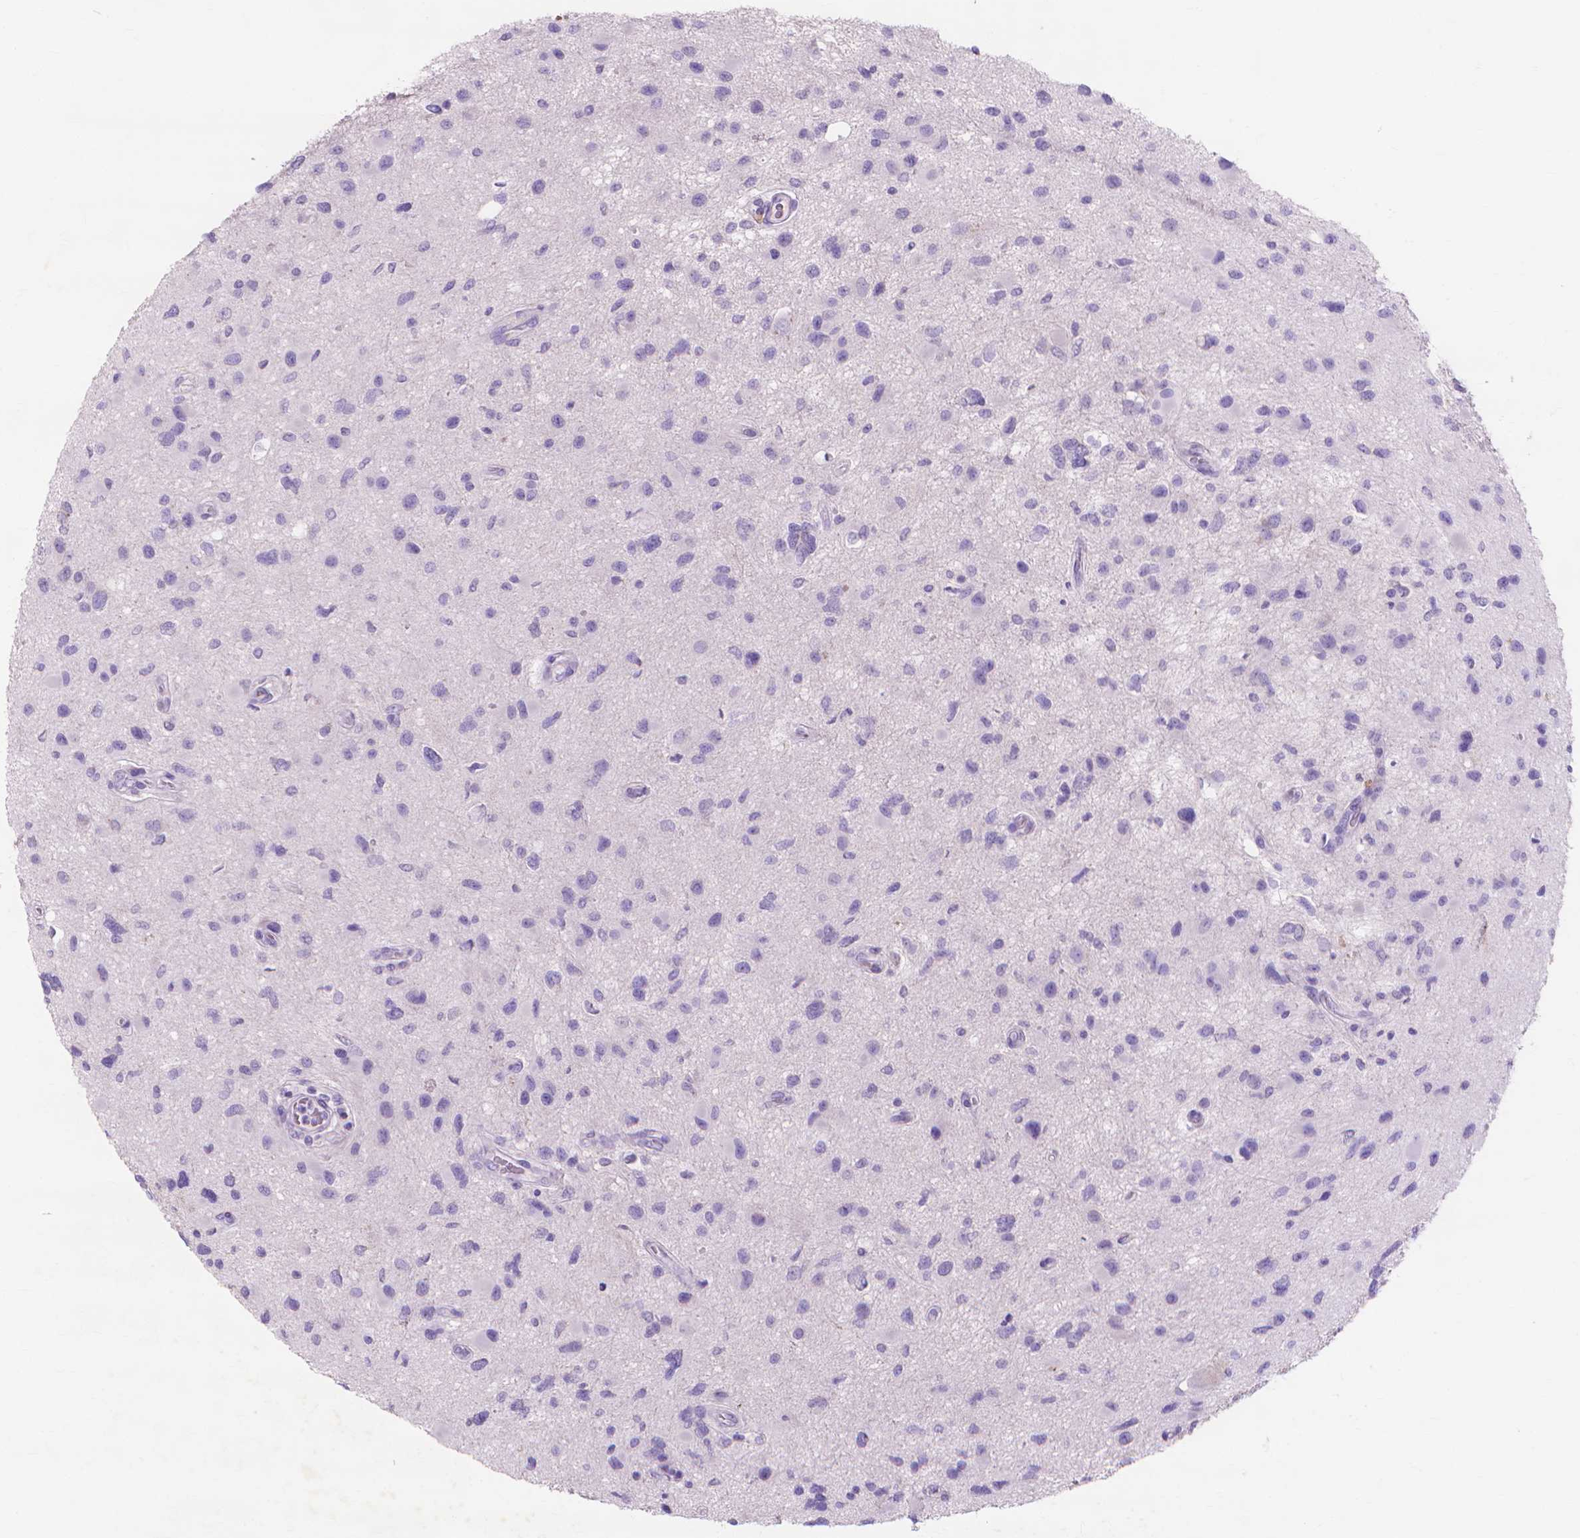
{"staining": {"intensity": "negative", "quantity": "none", "location": "none"}, "tissue": "glioma", "cell_type": "Tumor cells", "image_type": "cancer", "snomed": [{"axis": "morphology", "description": "Glioma, malignant, Low grade"}, {"axis": "topography", "description": "Brain"}], "caption": "IHC histopathology image of human glioma stained for a protein (brown), which demonstrates no positivity in tumor cells.", "gene": "MMP11", "patient": {"sex": "female", "age": 32}}